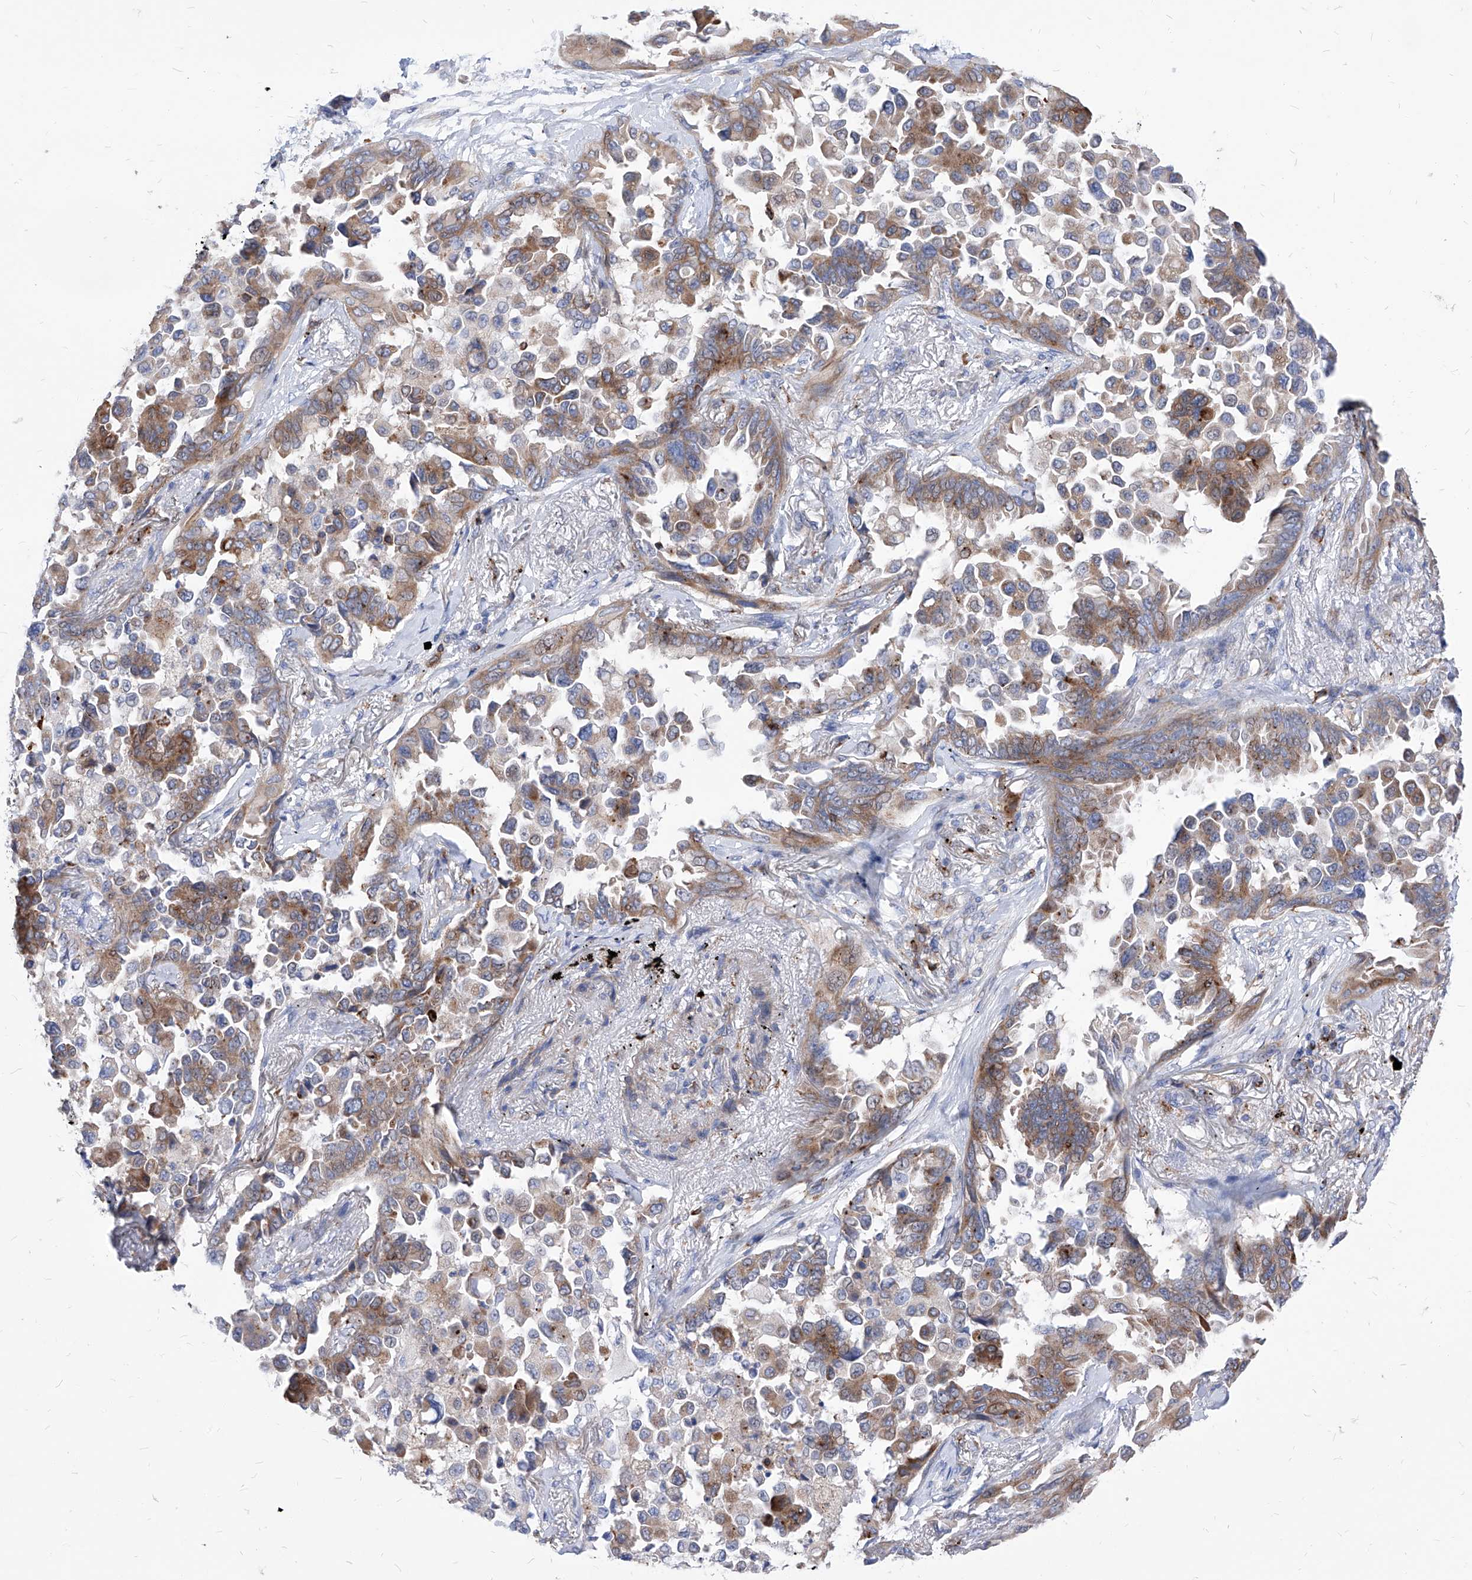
{"staining": {"intensity": "moderate", "quantity": ">75%", "location": "cytoplasmic/membranous"}, "tissue": "lung cancer", "cell_type": "Tumor cells", "image_type": "cancer", "snomed": [{"axis": "morphology", "description": "Adenocarcinoma, NOS"}, {"axis": "topography", "description": "Lung"}], "caption": "High-magnification brightfield microscopy of adenocarcinoma (lung) stained with DAB (brown) and counterstained with hematoxylin (blue). tumor cells exhibit moderate cytoplasmic/membranous staining is present in approximately>75% of cells. (Brightfield microscopy of DAB IHC at high magnification).", "gene": "UBOX5", "patient": {"sex": "female", "age": 67}}